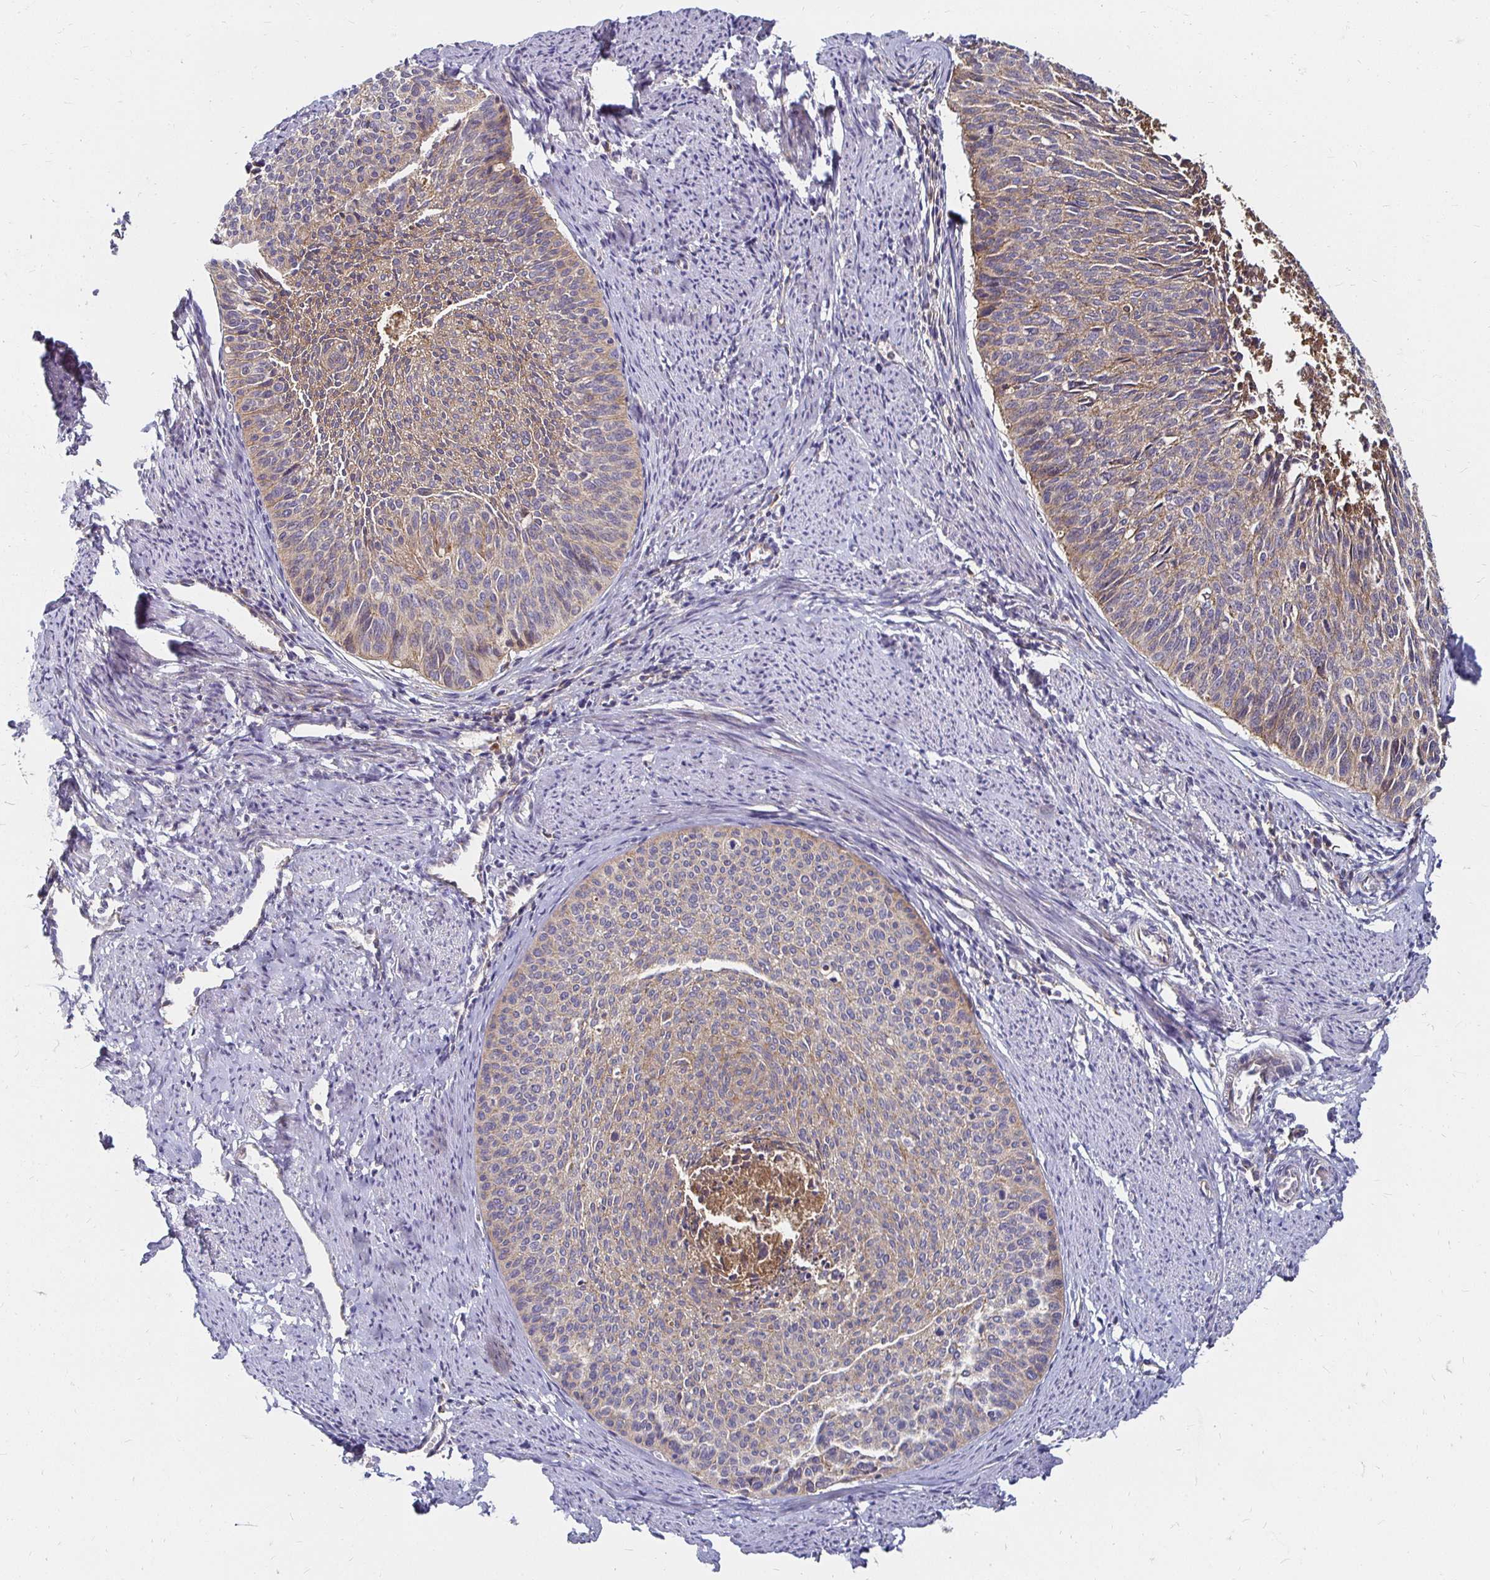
{"staining": {"intensity": "weak", "quantity": ">75%", "location": "cytoplasmic/membranous"}, "tissue": "cervical cancer", "cell_type": "Tumor cells", "image_type": "cancer", "snomed": [{"axis": "morphology", "description": "Squamous cell carcinoma, NOS"}, {"axis": "topography", "description": "Cervix"}], "caption": "The histopathology image displays a brown stain indicating the presence of a protein in the cytoplasmic/membranous of tumor cells in squamous cell carcinoma (cervical).", "gene": "NCSTN", "patient": {"sex": "female", "age": 55}}